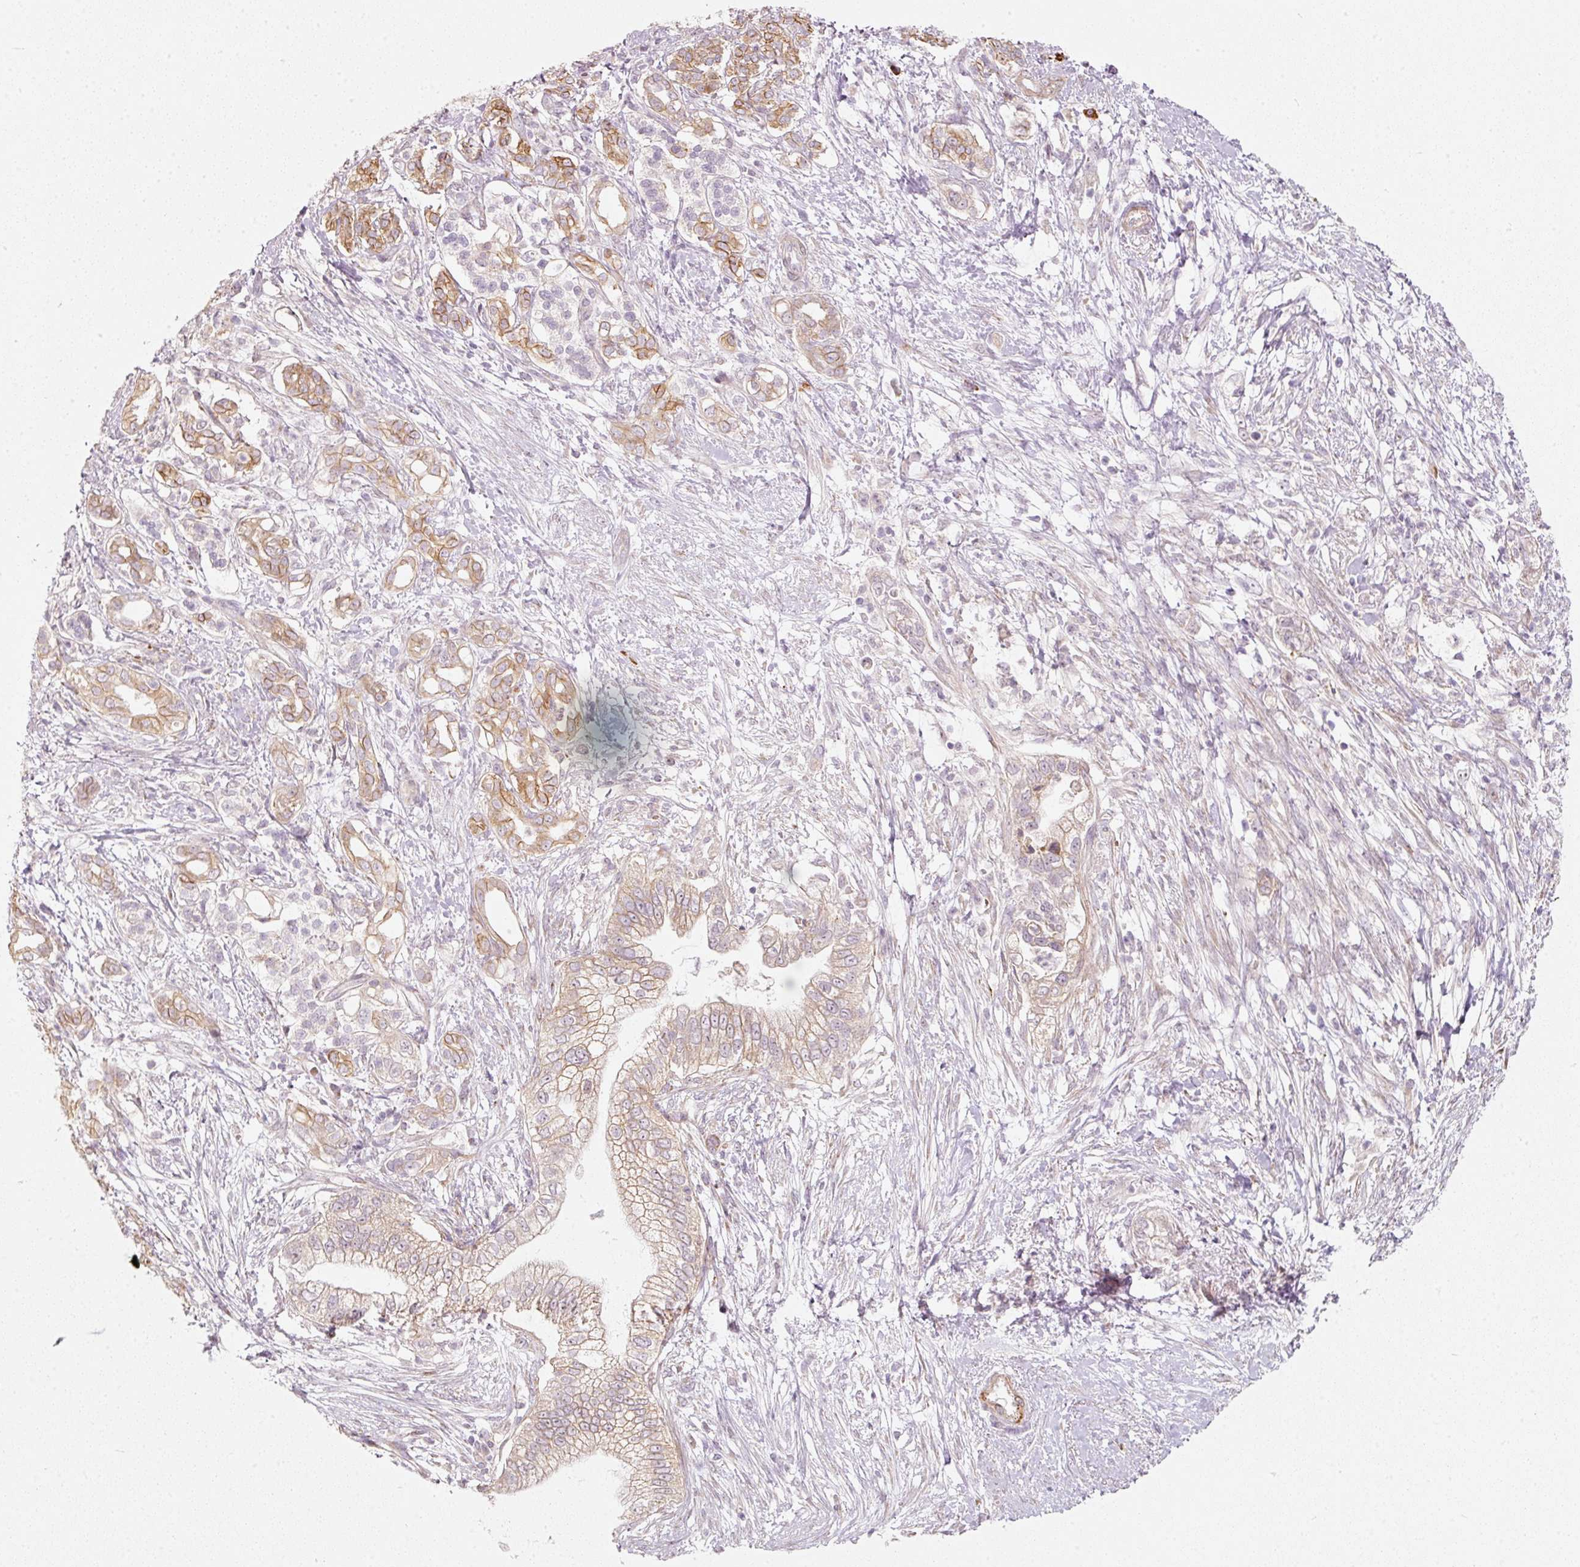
{"staining": {"intensity": "moderate", "quantity": "25%-75%", "location": "cytoplasmic/membranous"}, "tissue": "pancreatic cancer", "cell_type": "Tumor cells", "image_type": "cancer", "snomed": [{"axis": "morphology", "description": "Adenocarcinoma, NOS"}, {"axis": "topography", "description": "Pancreas"}], "caption": "Protein staining of pancreatic adenocarcinoma tissue reveals moderate cytoplasmic/membranous staining in approximately 25%-75% of tumor cells.", "gene": "KCNQ1", "patient": {"sex": "male", "age": 70}}